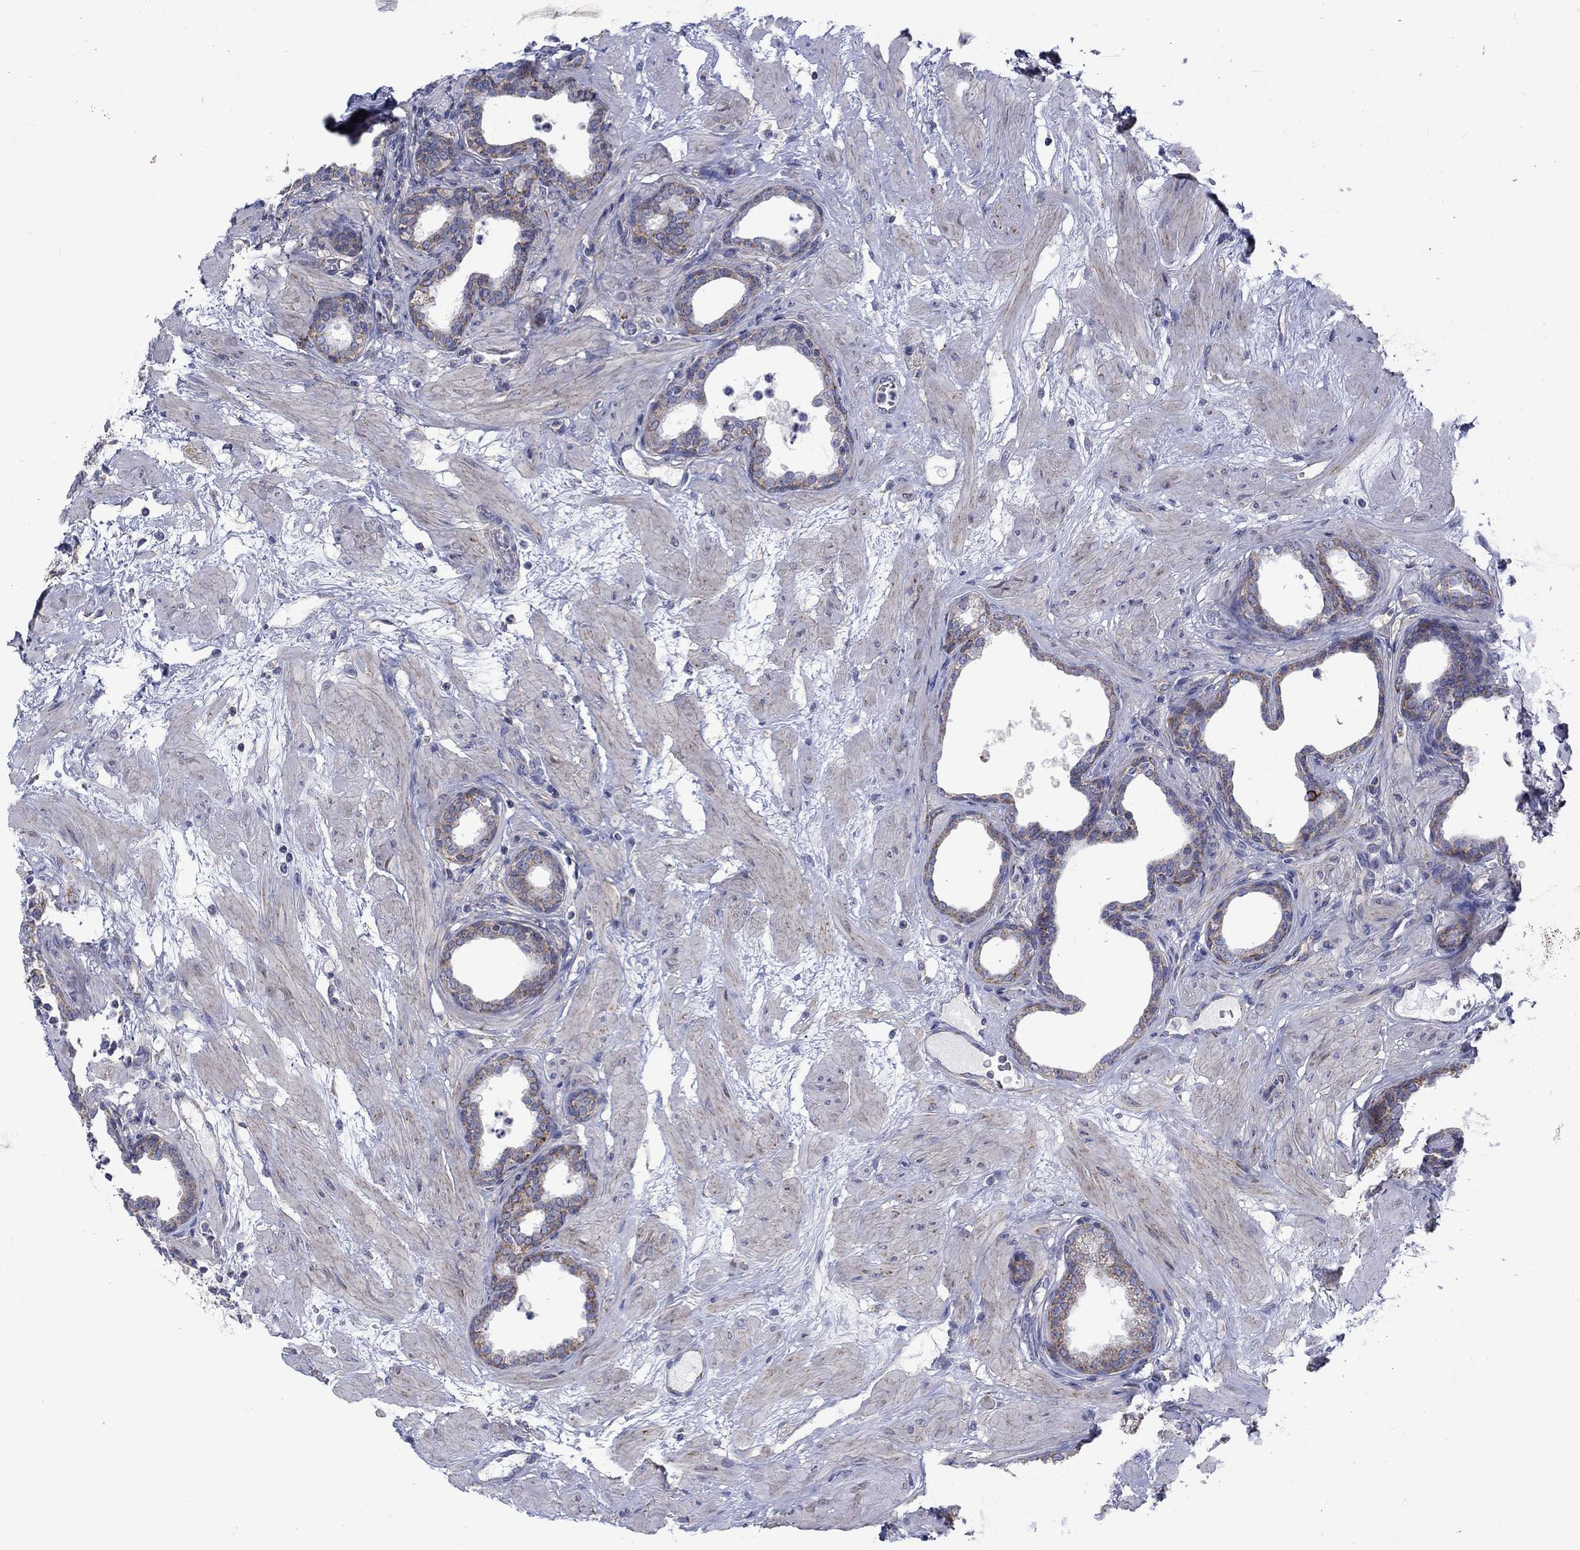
{"staining": {"intensity": "strong", "quantity": "25%-75%", "location": "cytoplasmic/membranous"}, "tissue": "prostate", "cell_type": "Glandular cells", "image_type": "normal", "snomed": [{"axis": "morphology", "description": "Normal tissue, NOS"}, {"axis": "topography", "description": "Prostate"}], "caption": "Unremarkable prostate reveals strong cytoplasmic/membranous staining in about 25%-75% of glandular cells, visualized by immunohistochemistry.", "gene": "CISD1", "patient": {"sex": "male", "age": 37}}